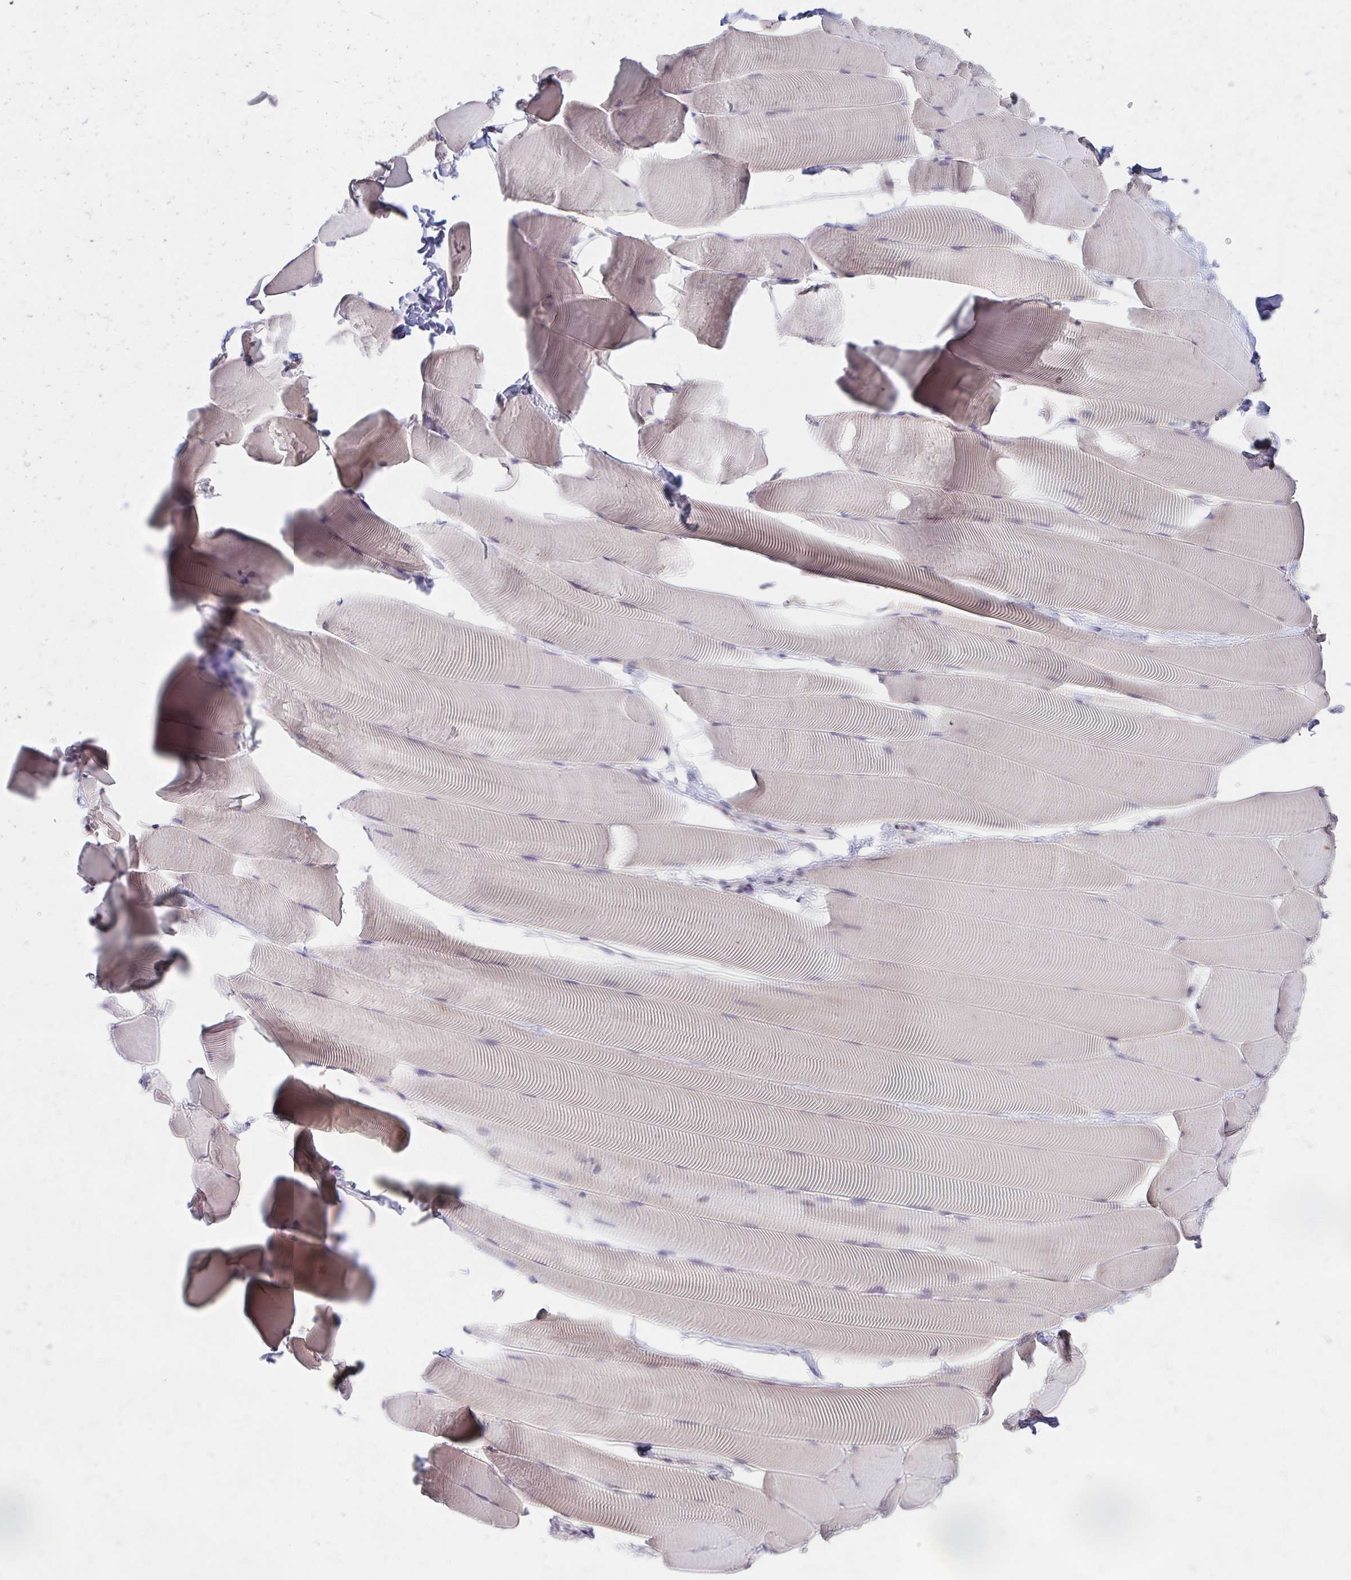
{"staining": {"intensity": "negative", "quantity": "none", "location": "none"}, "tissue": "skeletal muscle", "cell_type": "Myocytes", "image_type": "normal", "snomed": [{"axis": "morphology", "description": "Normal tissue, NOS"}, {"axis": "topography", "description": "Skeletal muscle"}], "caption": "This micrograph is of unremarkable skeletal muscle stained with immunohistochemistry (IHC) to label a protein in brown with the nuclei are counter-stained blue. There is no positivity in myocytes. (DAB IHC visualized using brightfield microscopy, high magnification).", "gene": "HMGCS2", "patient": {"sex": "male", "age": 25}}